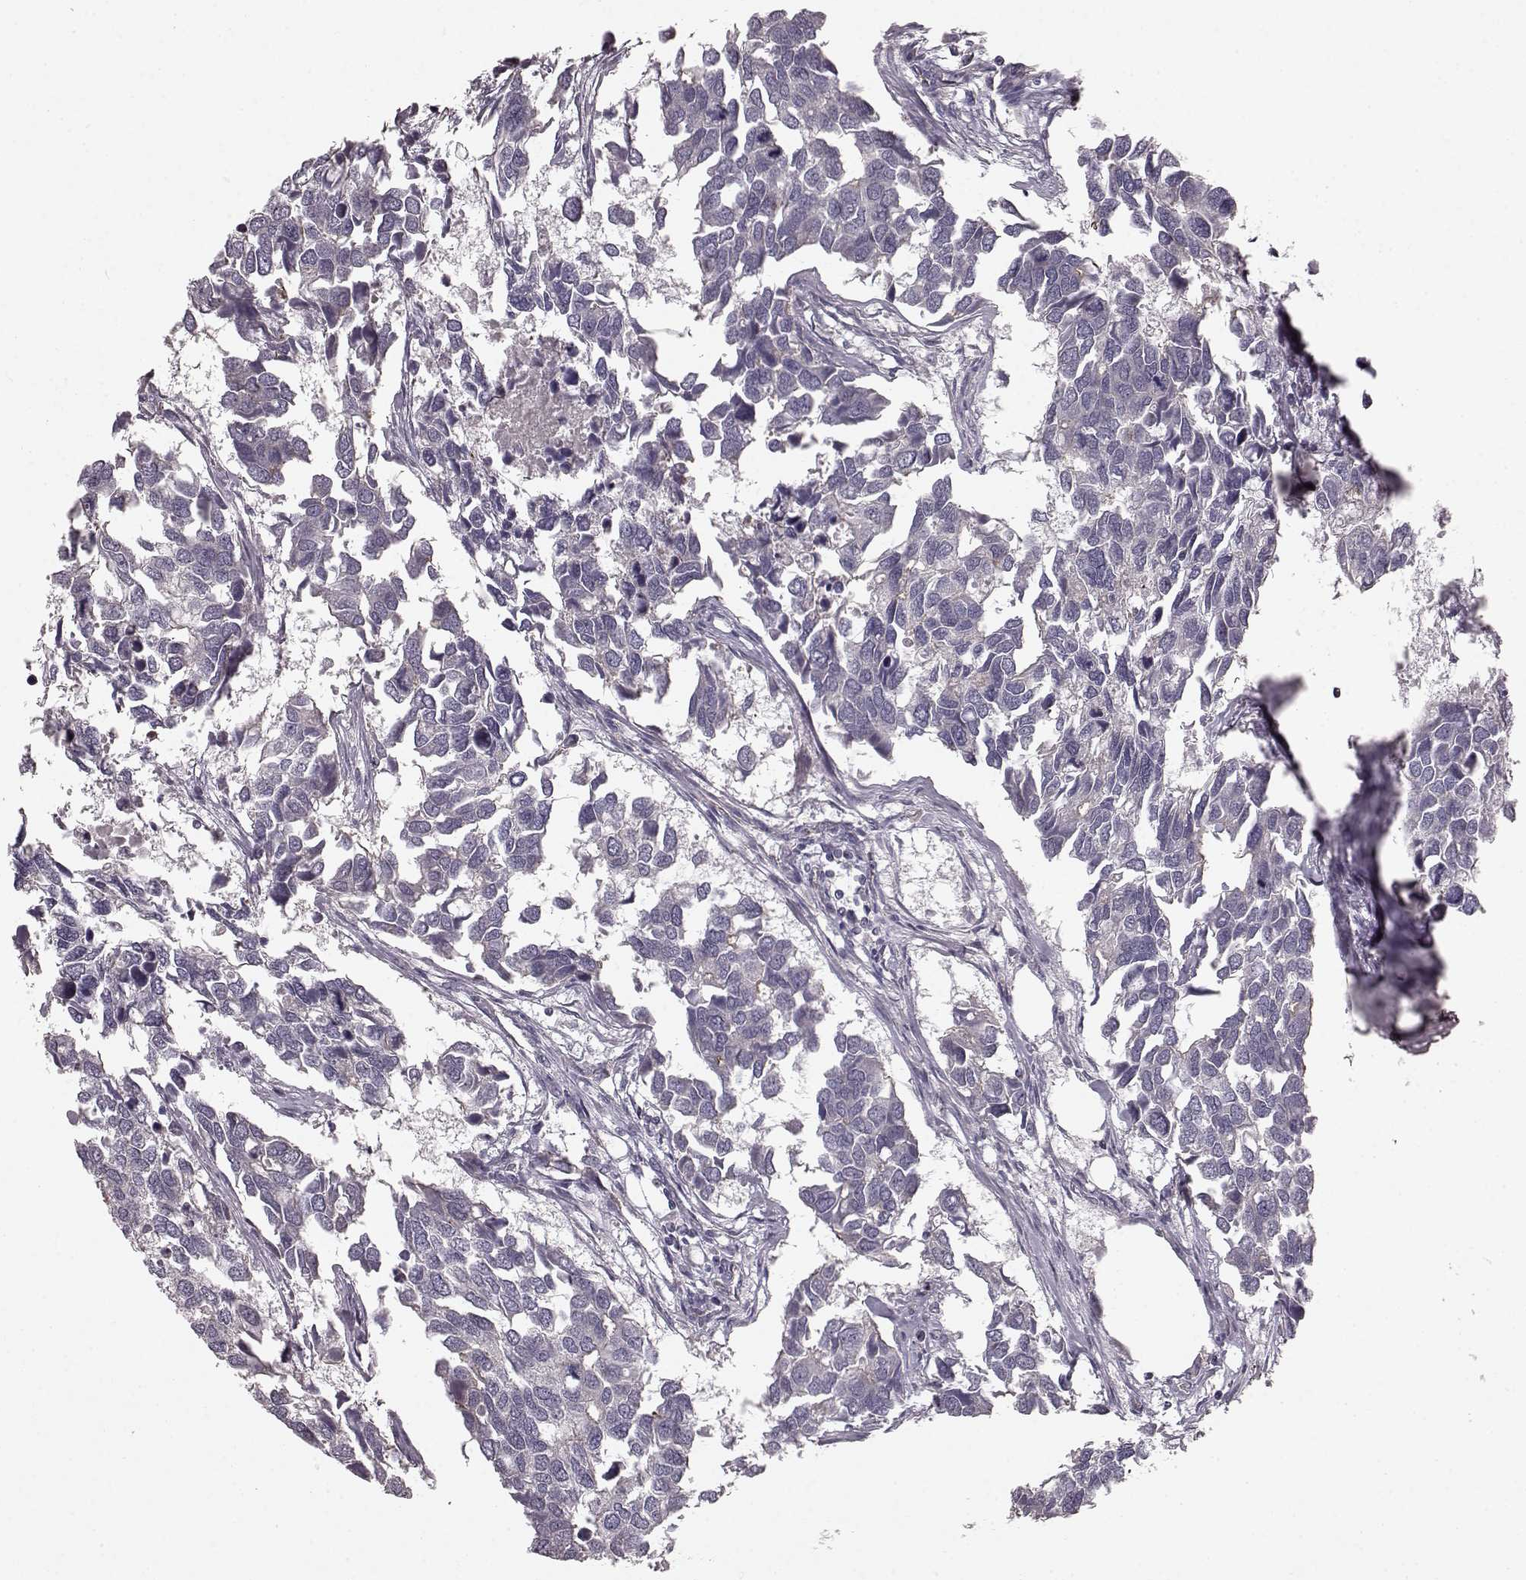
{"staining": {"intensity": "negative", "quantity": "none", "location": "none"}, "tissue": "breast cancer", "cell_type": "Tumor cells", "image_type": "cancer", "snomed": [{"axis": "morphology", "description": "Duct carcinoma"}, {"axis": "topography", "description": "Breast"}], "caption": "Immunohistochemistry (IHC) of breast invasive ductal carcinoma reveals no positivity in tumor cells.", "gene": "SLC22A18", "patient": {"sex": "female", "age": 83}}